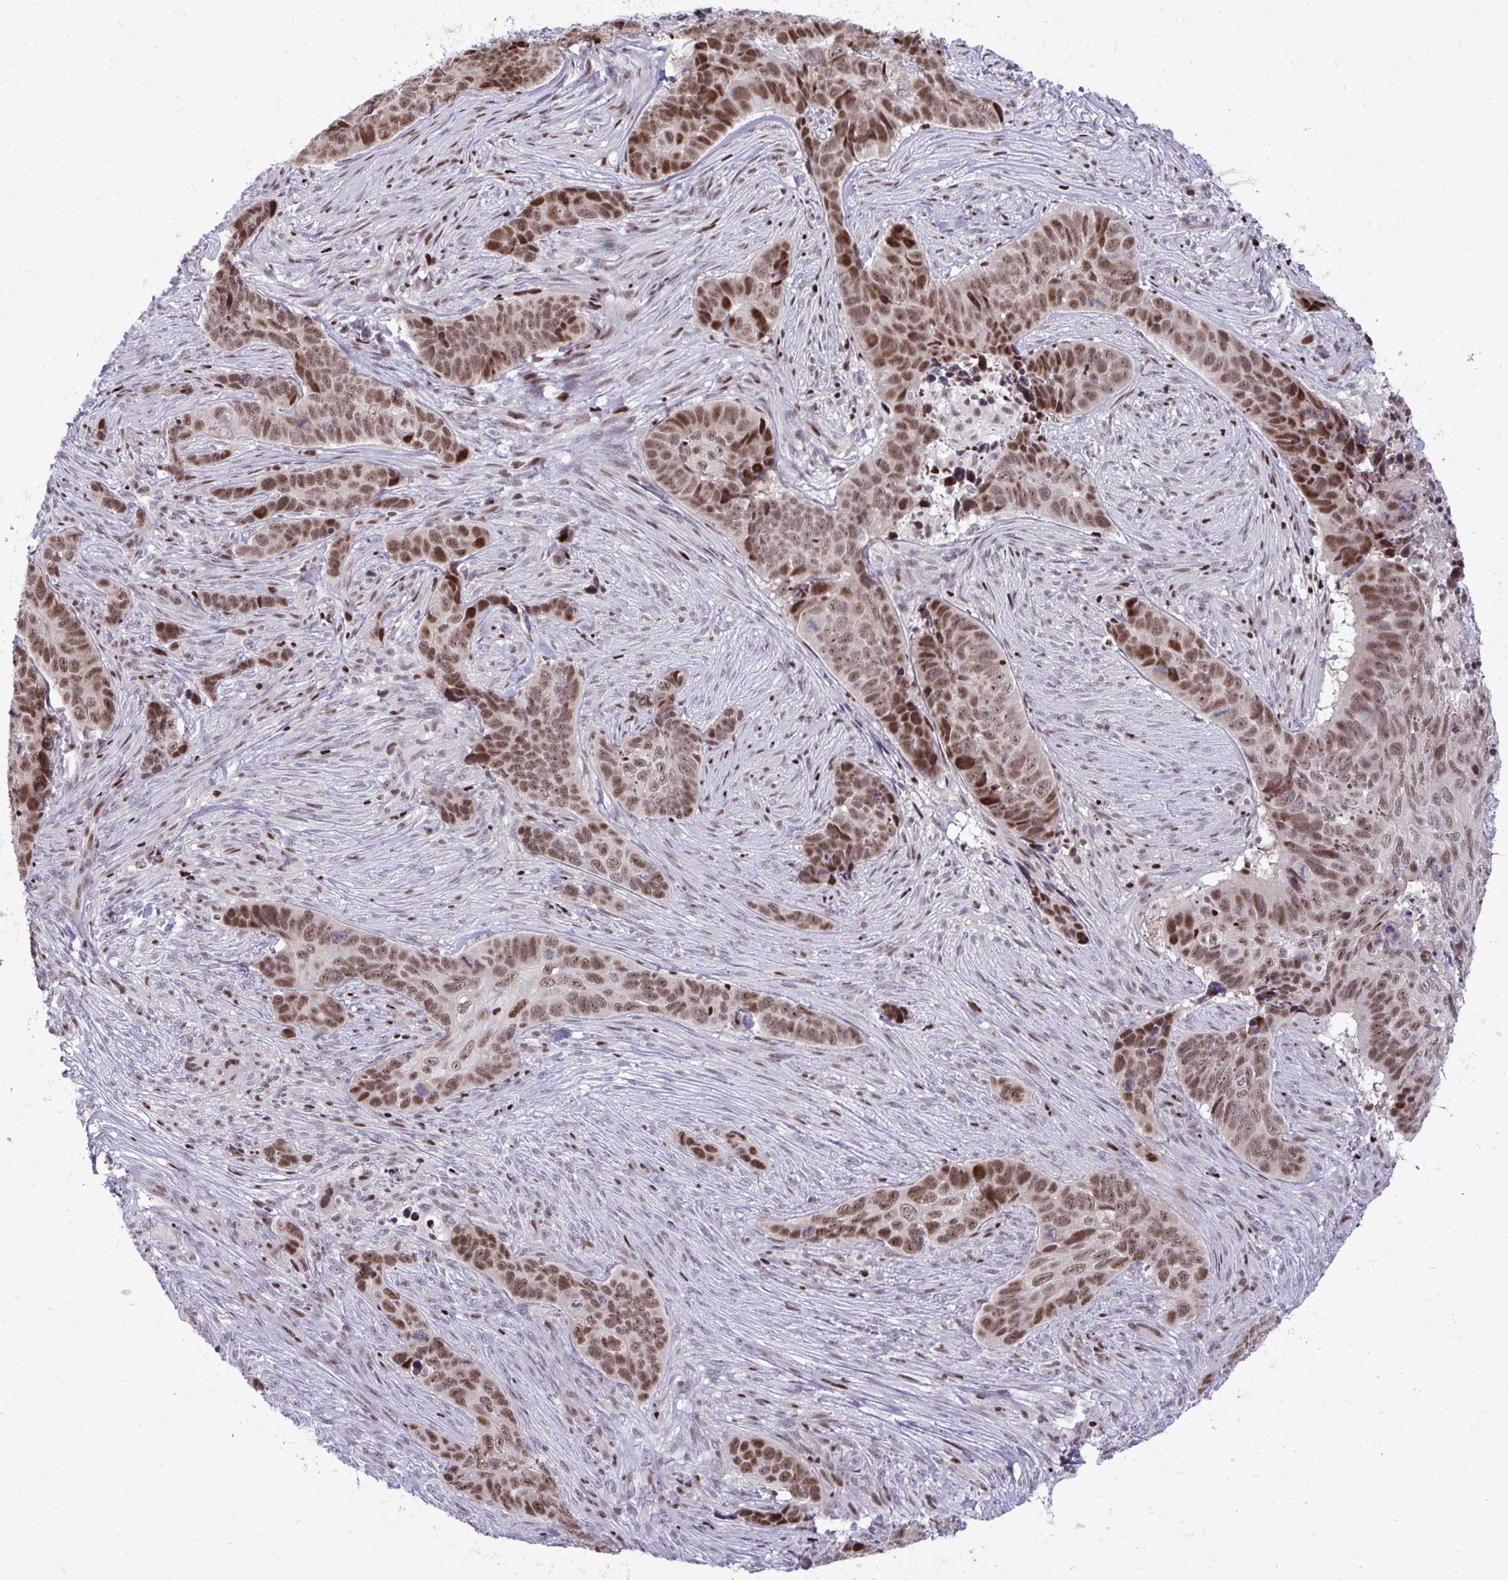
{"staining": {"intensity": "moderate", "quantity": ">75%", "location": "nuclear"}, "tissue": "skin cancer", "cell_type": "Tumor cells", "image_type": "cancer", "snomed": [{"axis": "morphology", "description": "Basal cell carcinoma"}, {"axis": "topography", "description": "Skin"}], "caption": "A brown stain labels moderate nuclear staining of a protein in human basal cell carcinoma (skin) tumor cells.", "gene": "C14orf39", "patient": {"sex": "female", "age": 82}}